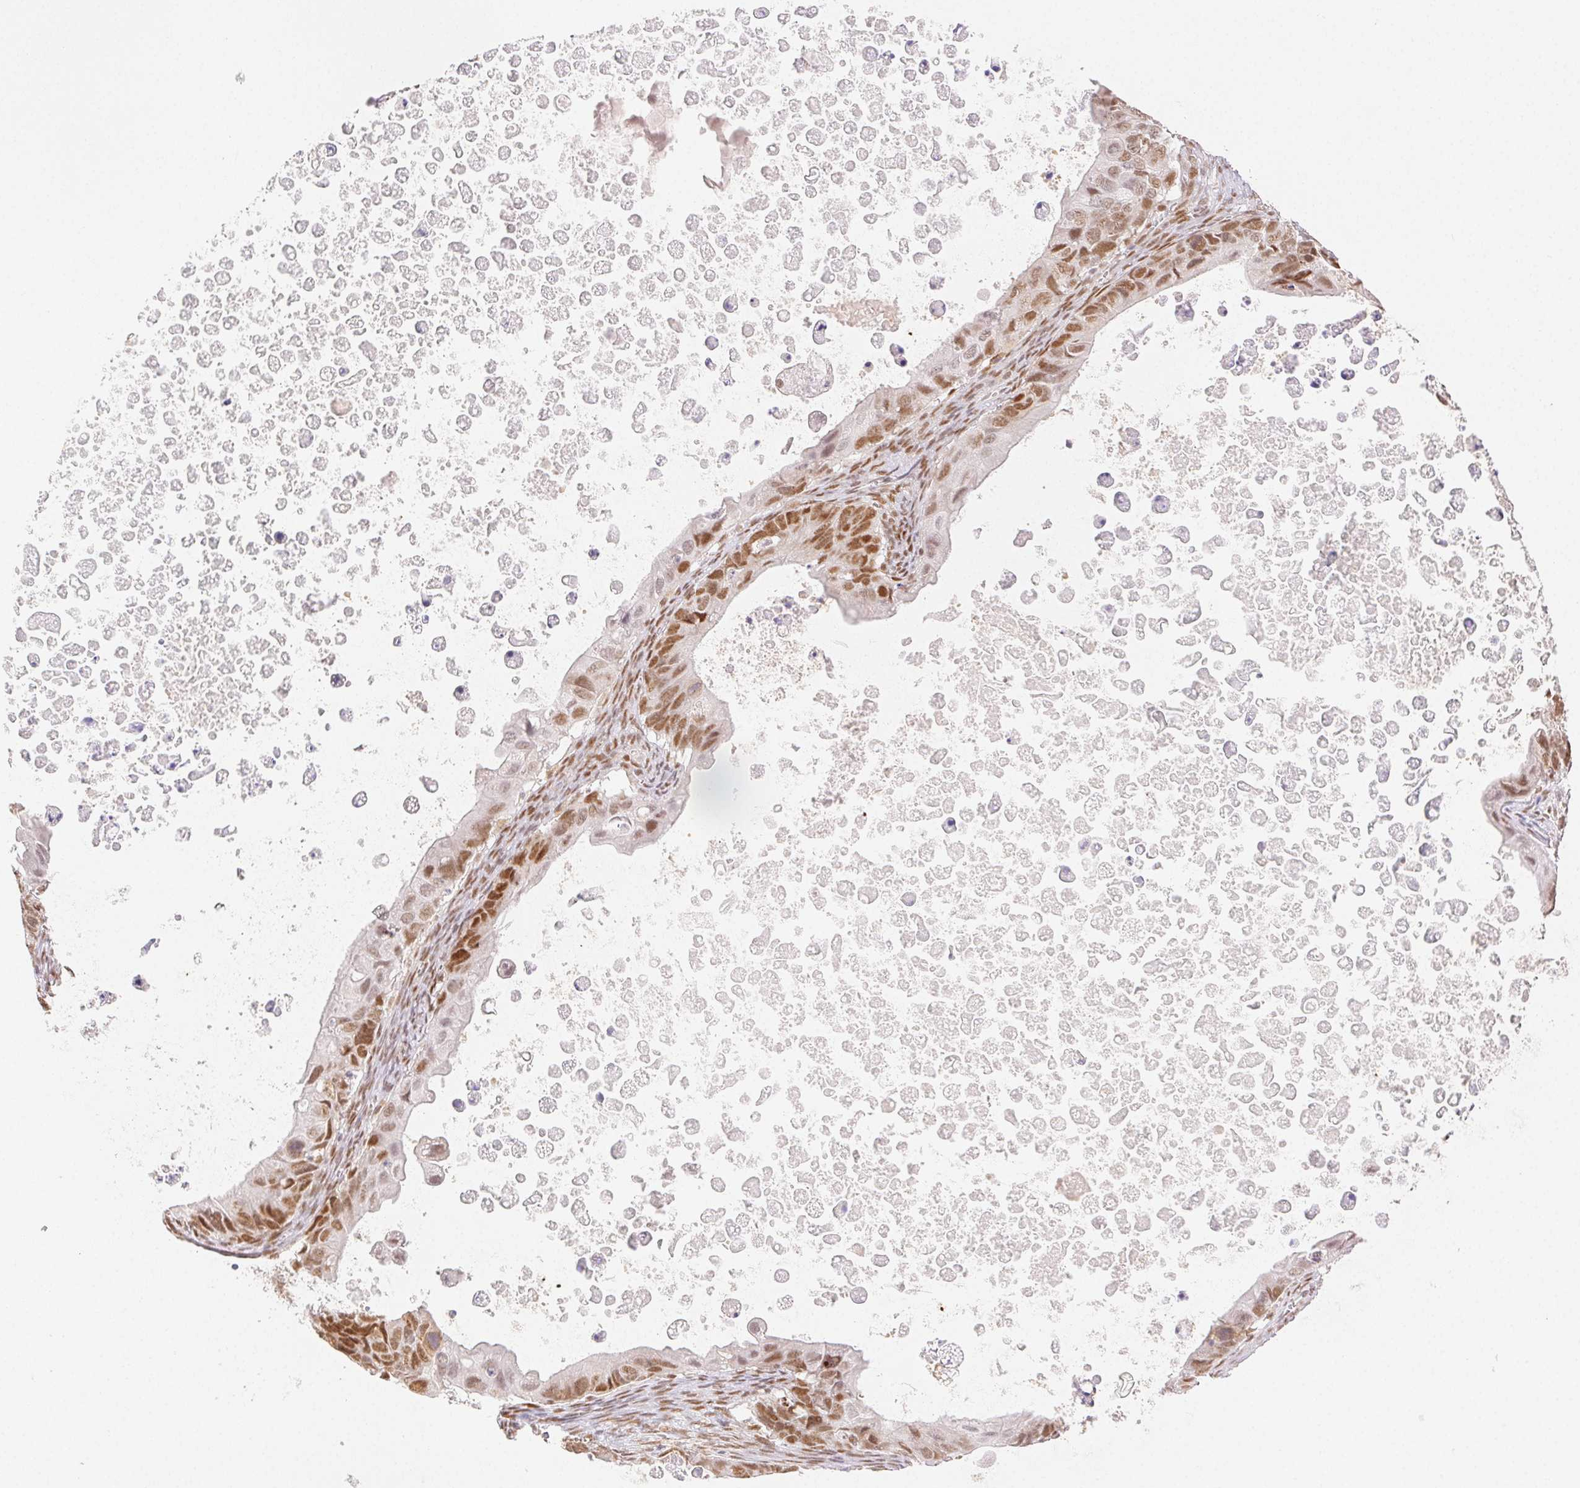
{"staining": {"intensity": "moderate", "quantity": ">75%", "location": "nuclear"}, "tissue": "ovarian cancer", "cell_type": "Tumor cells", "image_type": "cancer", "snomed": [{"axis": "morphology", "description": "Cystadenocarcinoma, mucinous, NOS"}, {"axis": "topography", "description": "Ovary"}], "caption": "Ovarian mucinous cystadenocarcinoma stained for a protein (brown) demonstrates moderate nuclear positive positivity in about >75% of tumor cells.", "gene": "H2AZ2", "patient": {"sex": "female", "age": 64}}